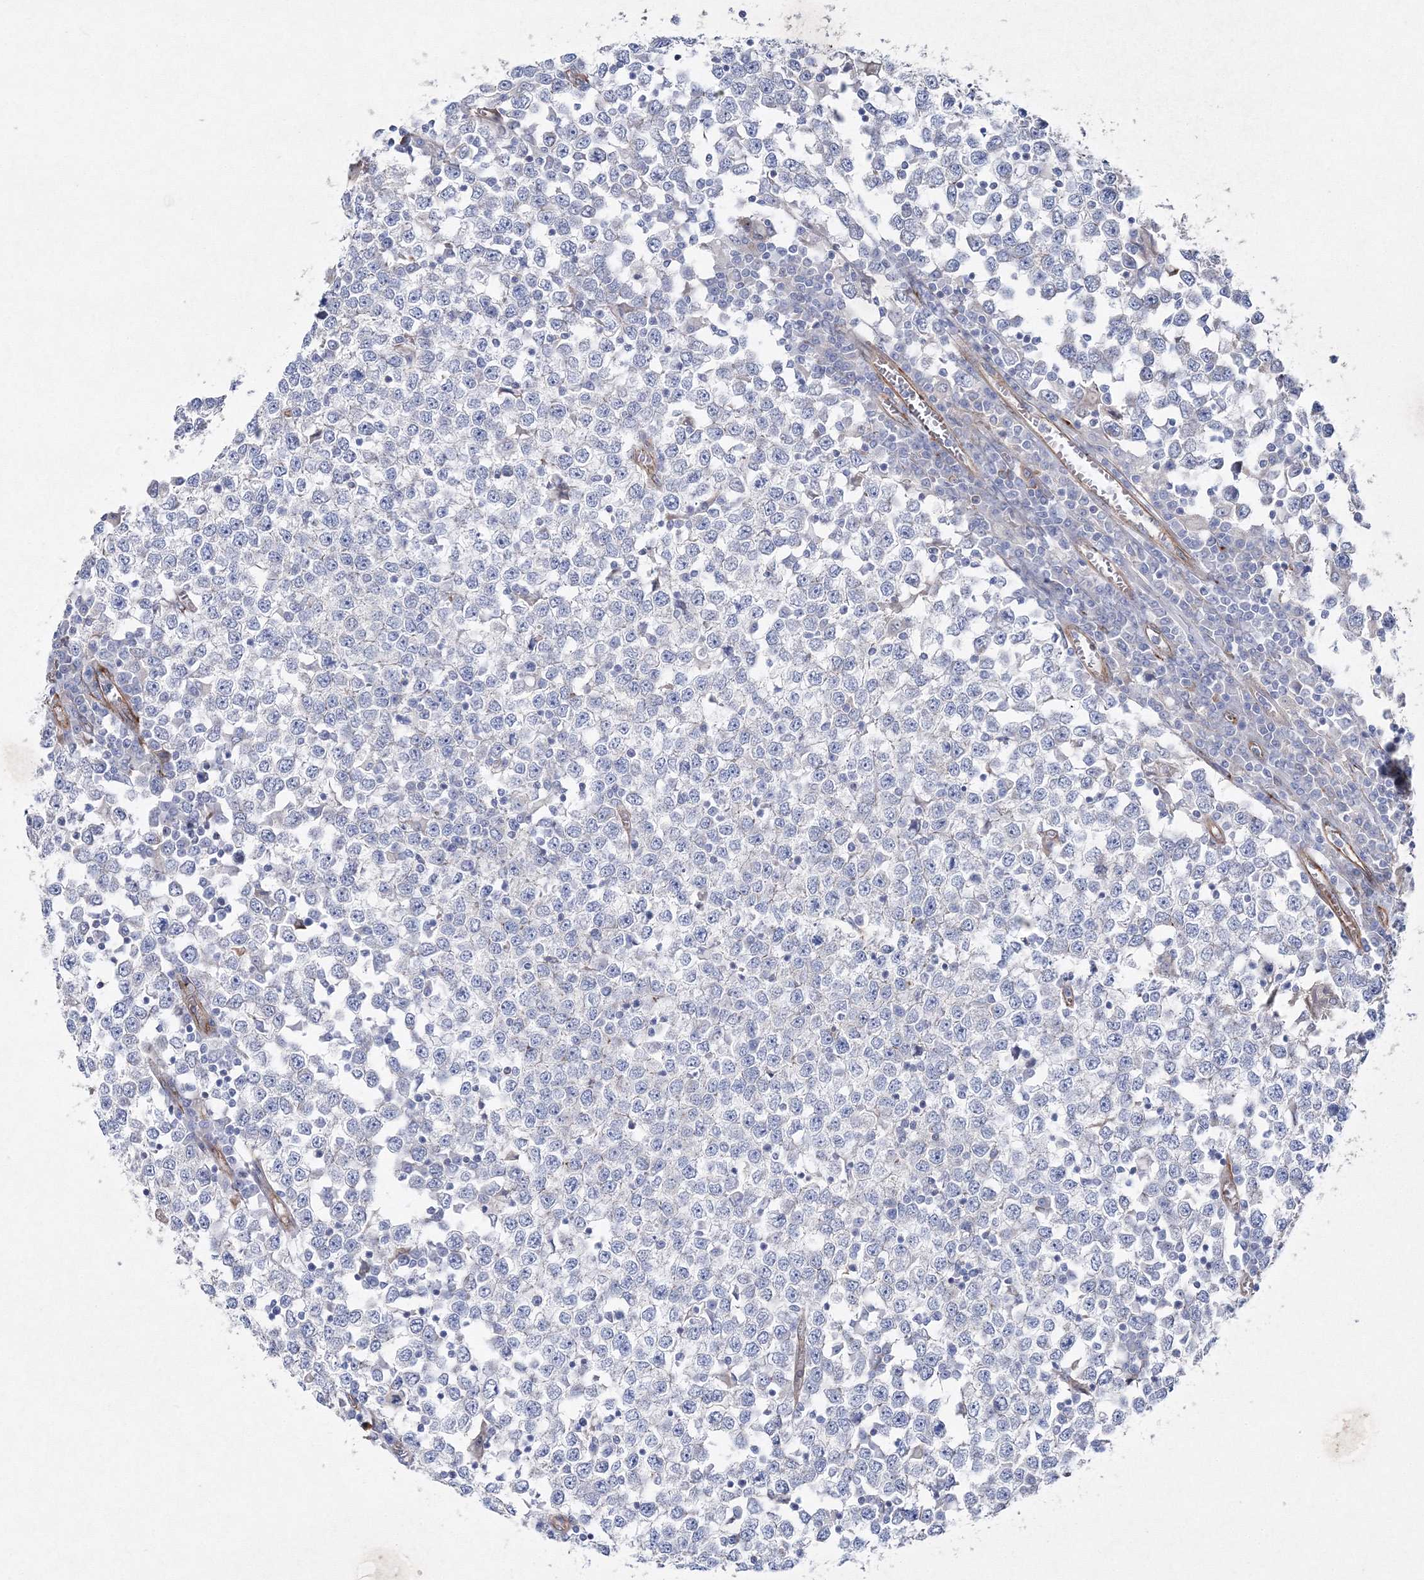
{"staining": {"intensity": "negative", "quantity": "none", "location": "none"}, "tissue": "testis cancer", "cell_type": "Tumor cells", "image_type": "cancer", "snomed": [{"axis": "morphology", "description": "Seminoma, NOS"}, {"axis": "topography", "description": "Testis"}], "caption": "Immunohistochemistry (IHC) photomicrograph of human testis cancer stained for a protein (brown), which demonstrates no positivity in tumor cells. The staining is performed using DAB brown chromogen with nuclei counter-stained in using hematoxylin.", "gene": "NAA40", "patient": {"sex": "male", "age": 65}}